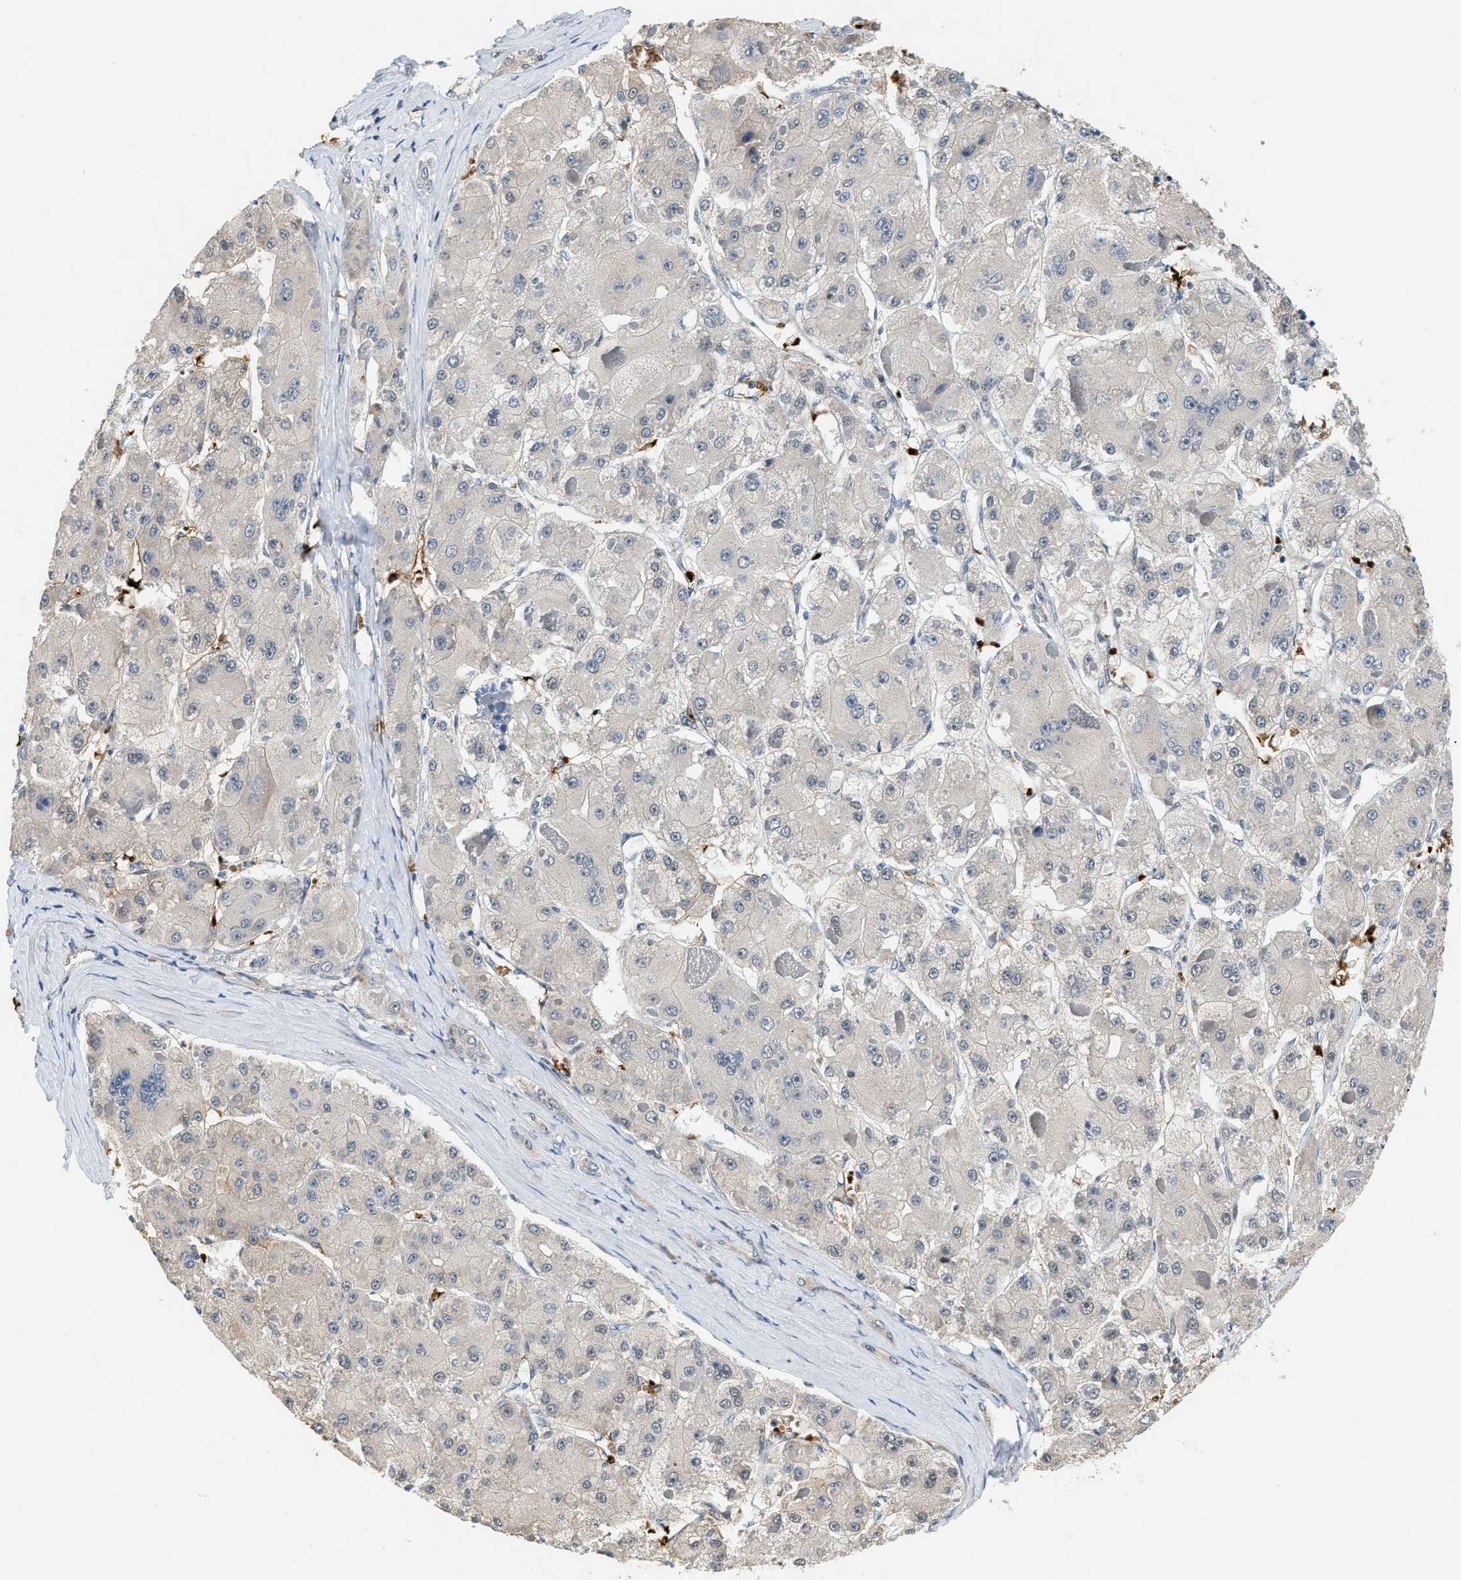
{"staining": {"intensity": "negative", "quantity": "none", "location": "none"}, "tissue": "liver cancer", "cell_type": "Tumor cells", "image_type": "cancer", "snomed": [{"axis": "morphology", "description": "Carcinoma, Hepatocellular, NOS"}, {"axis": "topography", "description": "Liver"}], "caption": "Tumor cells are negative for brown protein staining in liver hepatocellular carcinoma.", "gene": "CYTH2", "patient": {"sex": "female", "age": 73}}